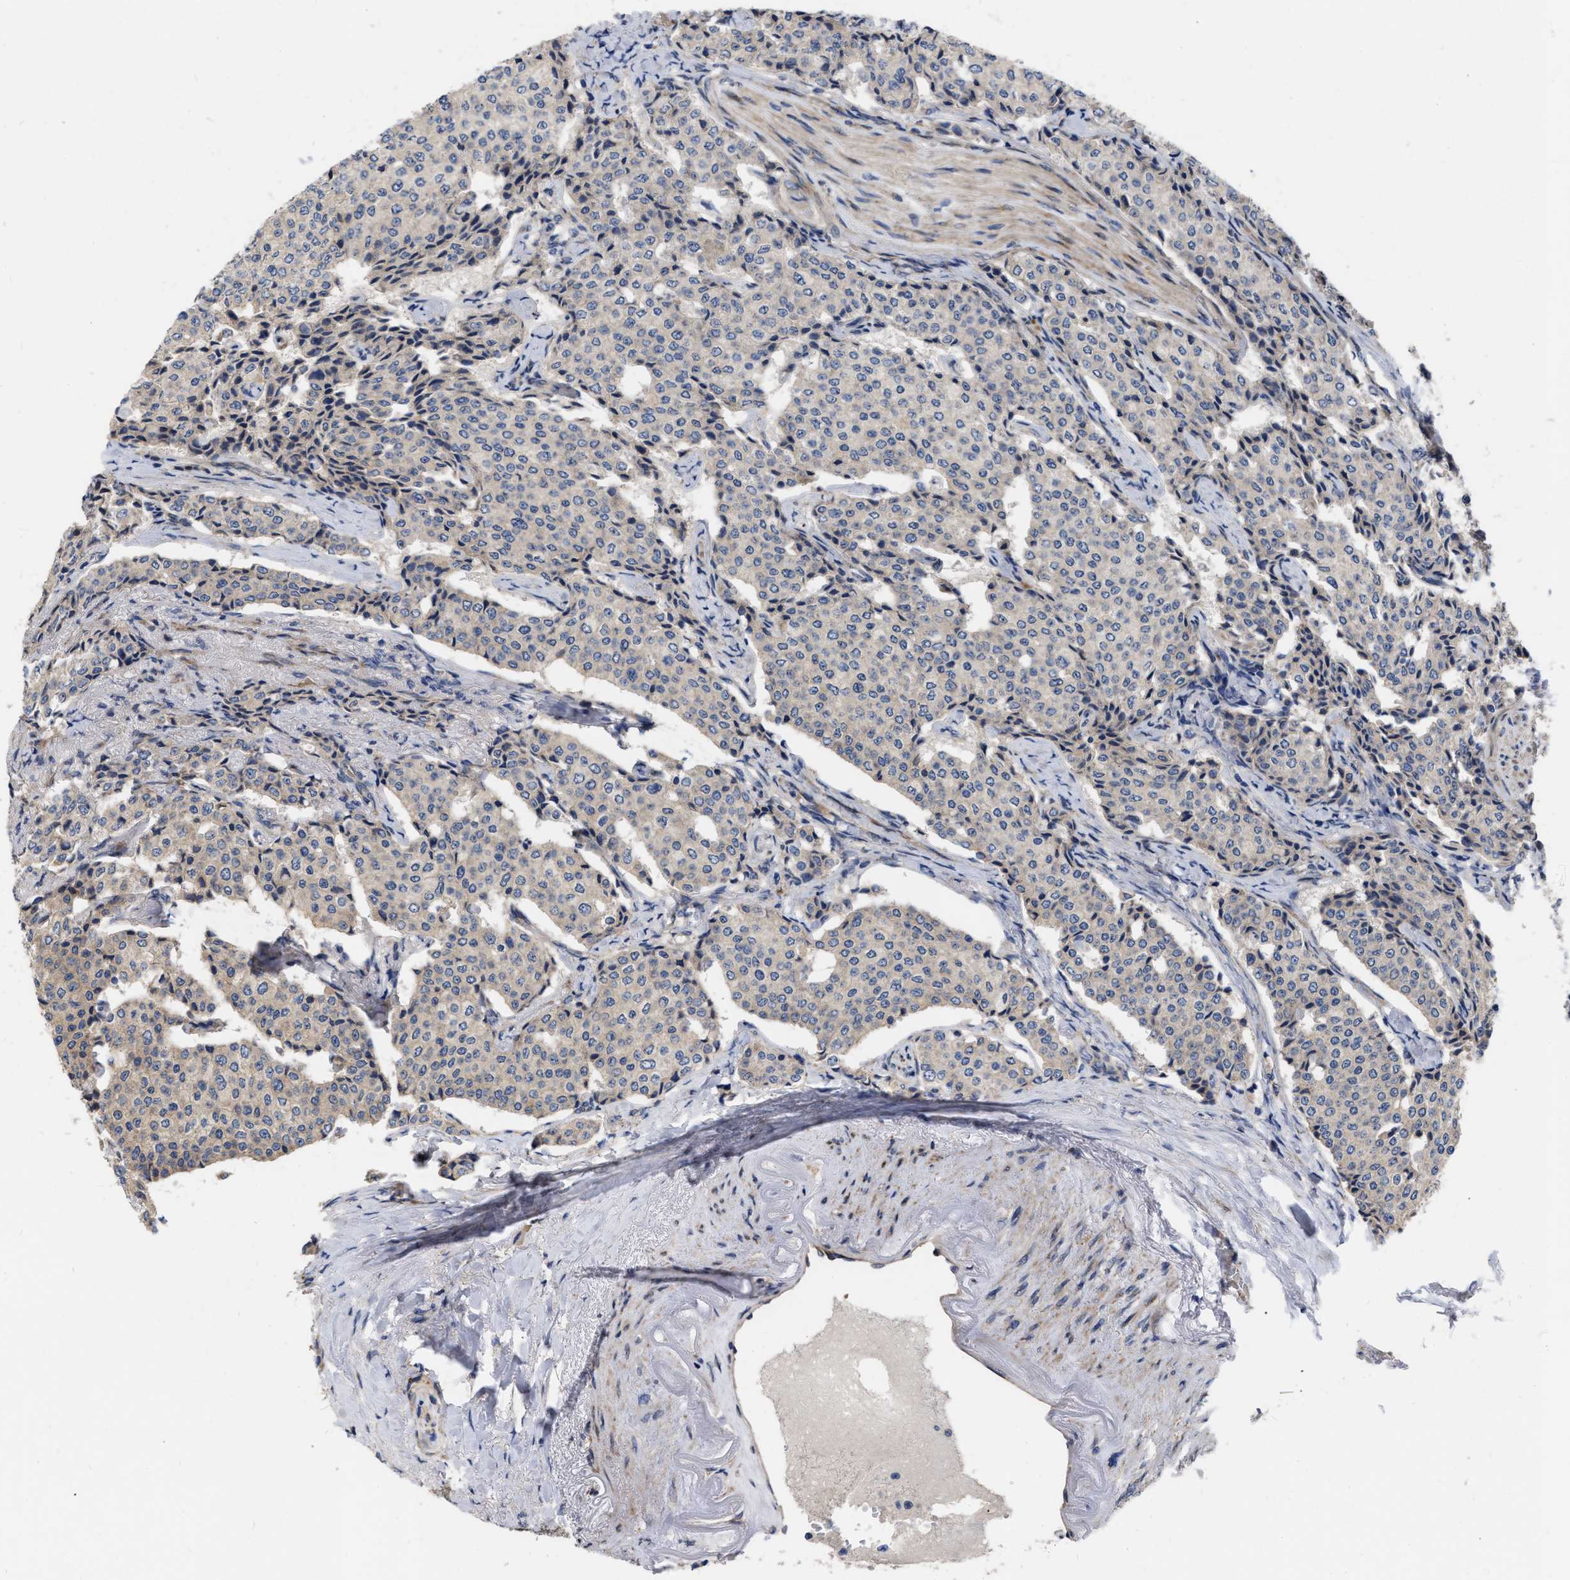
{"staining": {"intensity": "negative", "quantity": "none", "location": "none"}, "tissue": "carcinoid", "cell_type": "Tumor cells", "image_type": "cancer", "snomed": [{"axis": "morphology", "description": "Carcinoid, malignant, NOS"}, {"axis": "topography", "description": "Colon"}], "caption": "This is an immunohistochemistry (IHC) image of human carcinoid. There is no staining in tumor cells.", "gene": "MLST8", "patient": {"sex": "female", "age": 61}}